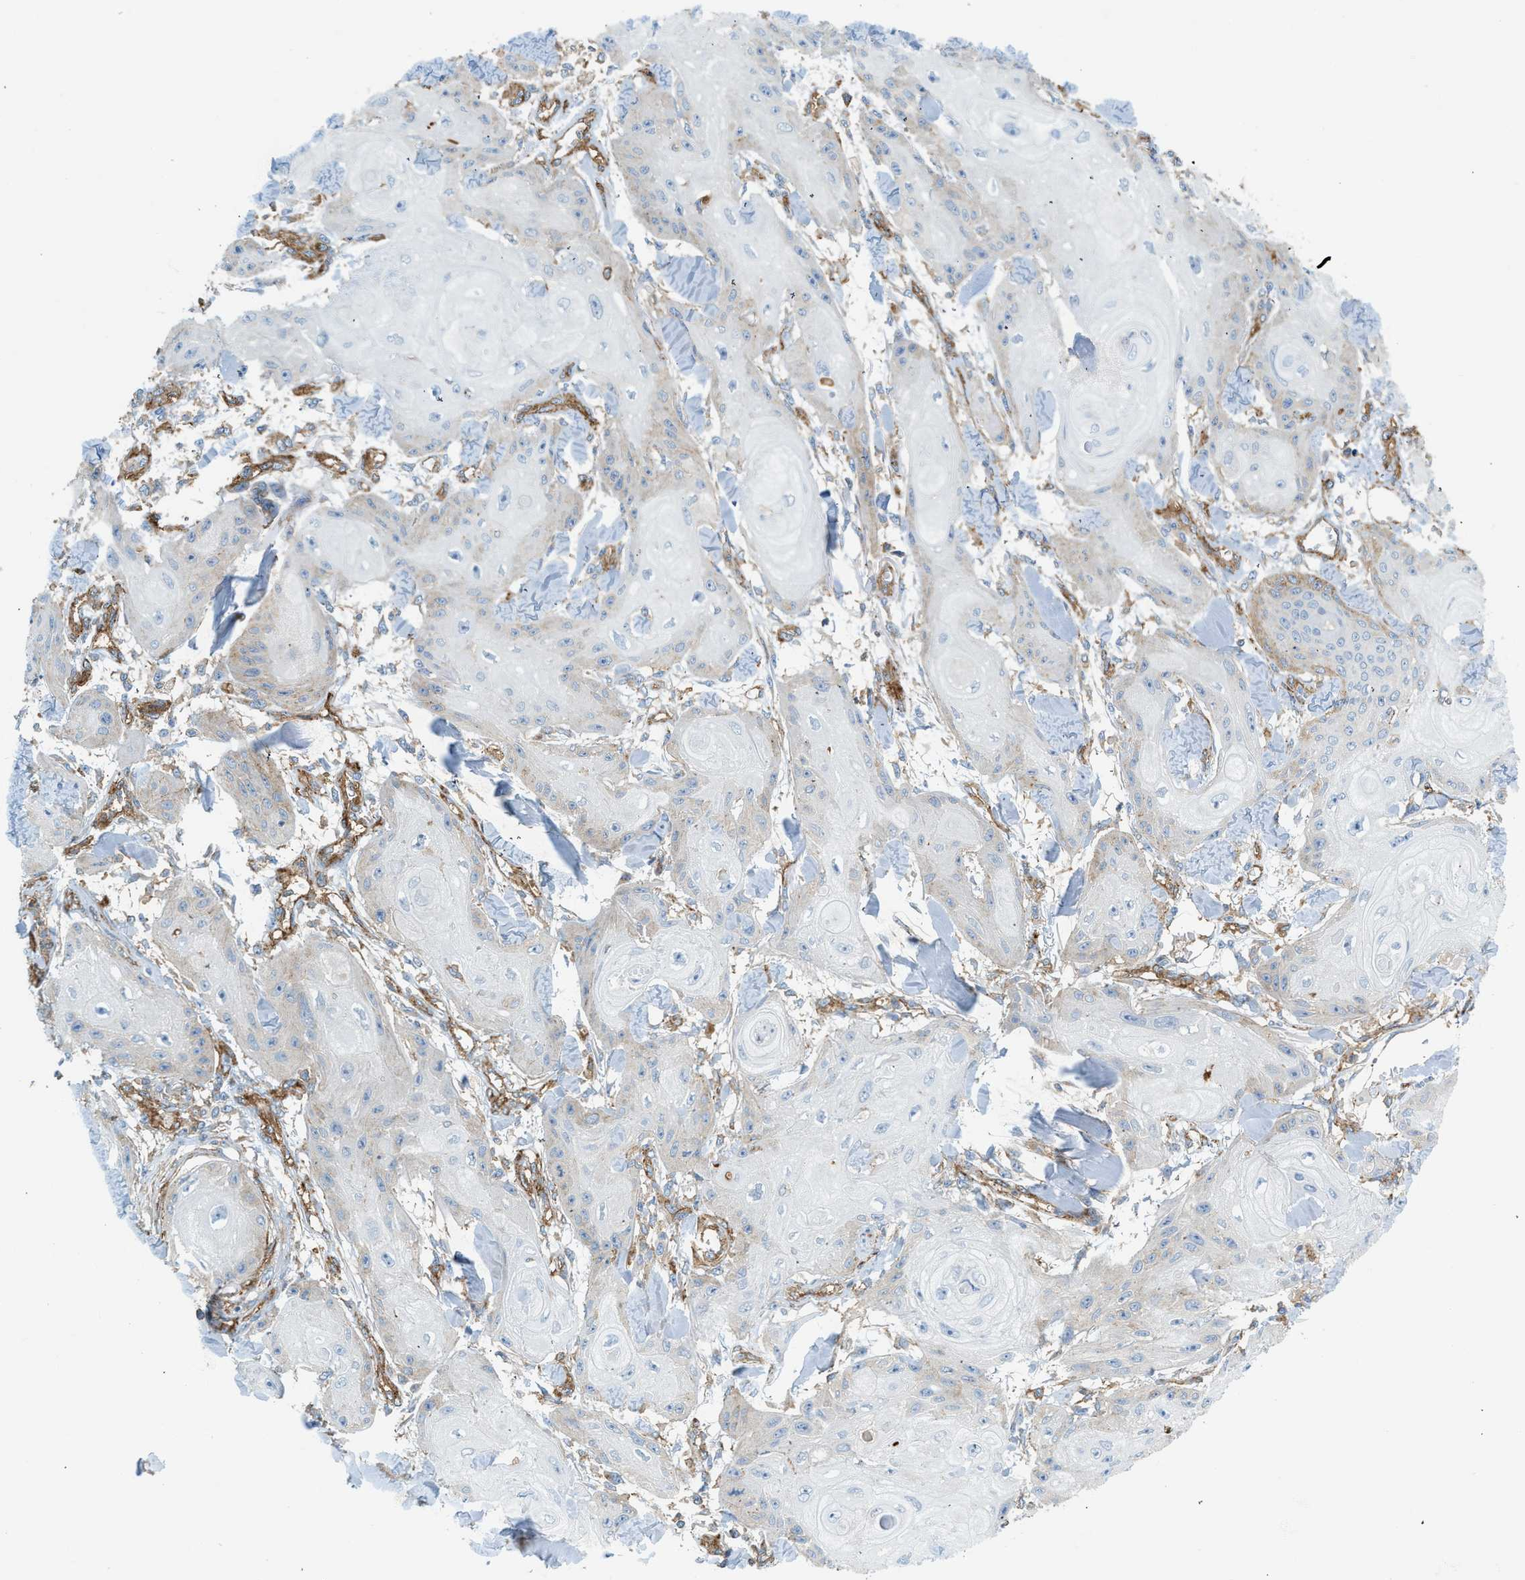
{"staining": {"intensity": "negative", "quantity": "none", "location": "none"}, "tissue": "skin cancer", "cell_type": "Tumor cells", "image_type": "cancer", "snomed": [{"axis": "morphology", "description": "Squamous cell carcinoma, NOS"}, {"axis": "topography", "description": "Skin"}], "caption": "High magnification brightfield microscopy of skin squamous cell carcinoma stained with DAB (brown) and counterstained with hematoxylin (blue): tumor cells show no significant staining. Brightfield microscopy of immunohistochemistry stained with DAB (3,3'-diaminobenzidine) (brown) and hematoxylin (blue), captured at high magnification.", "gene": "HIP1", "patient": {"sex": "male", "age": 74}}